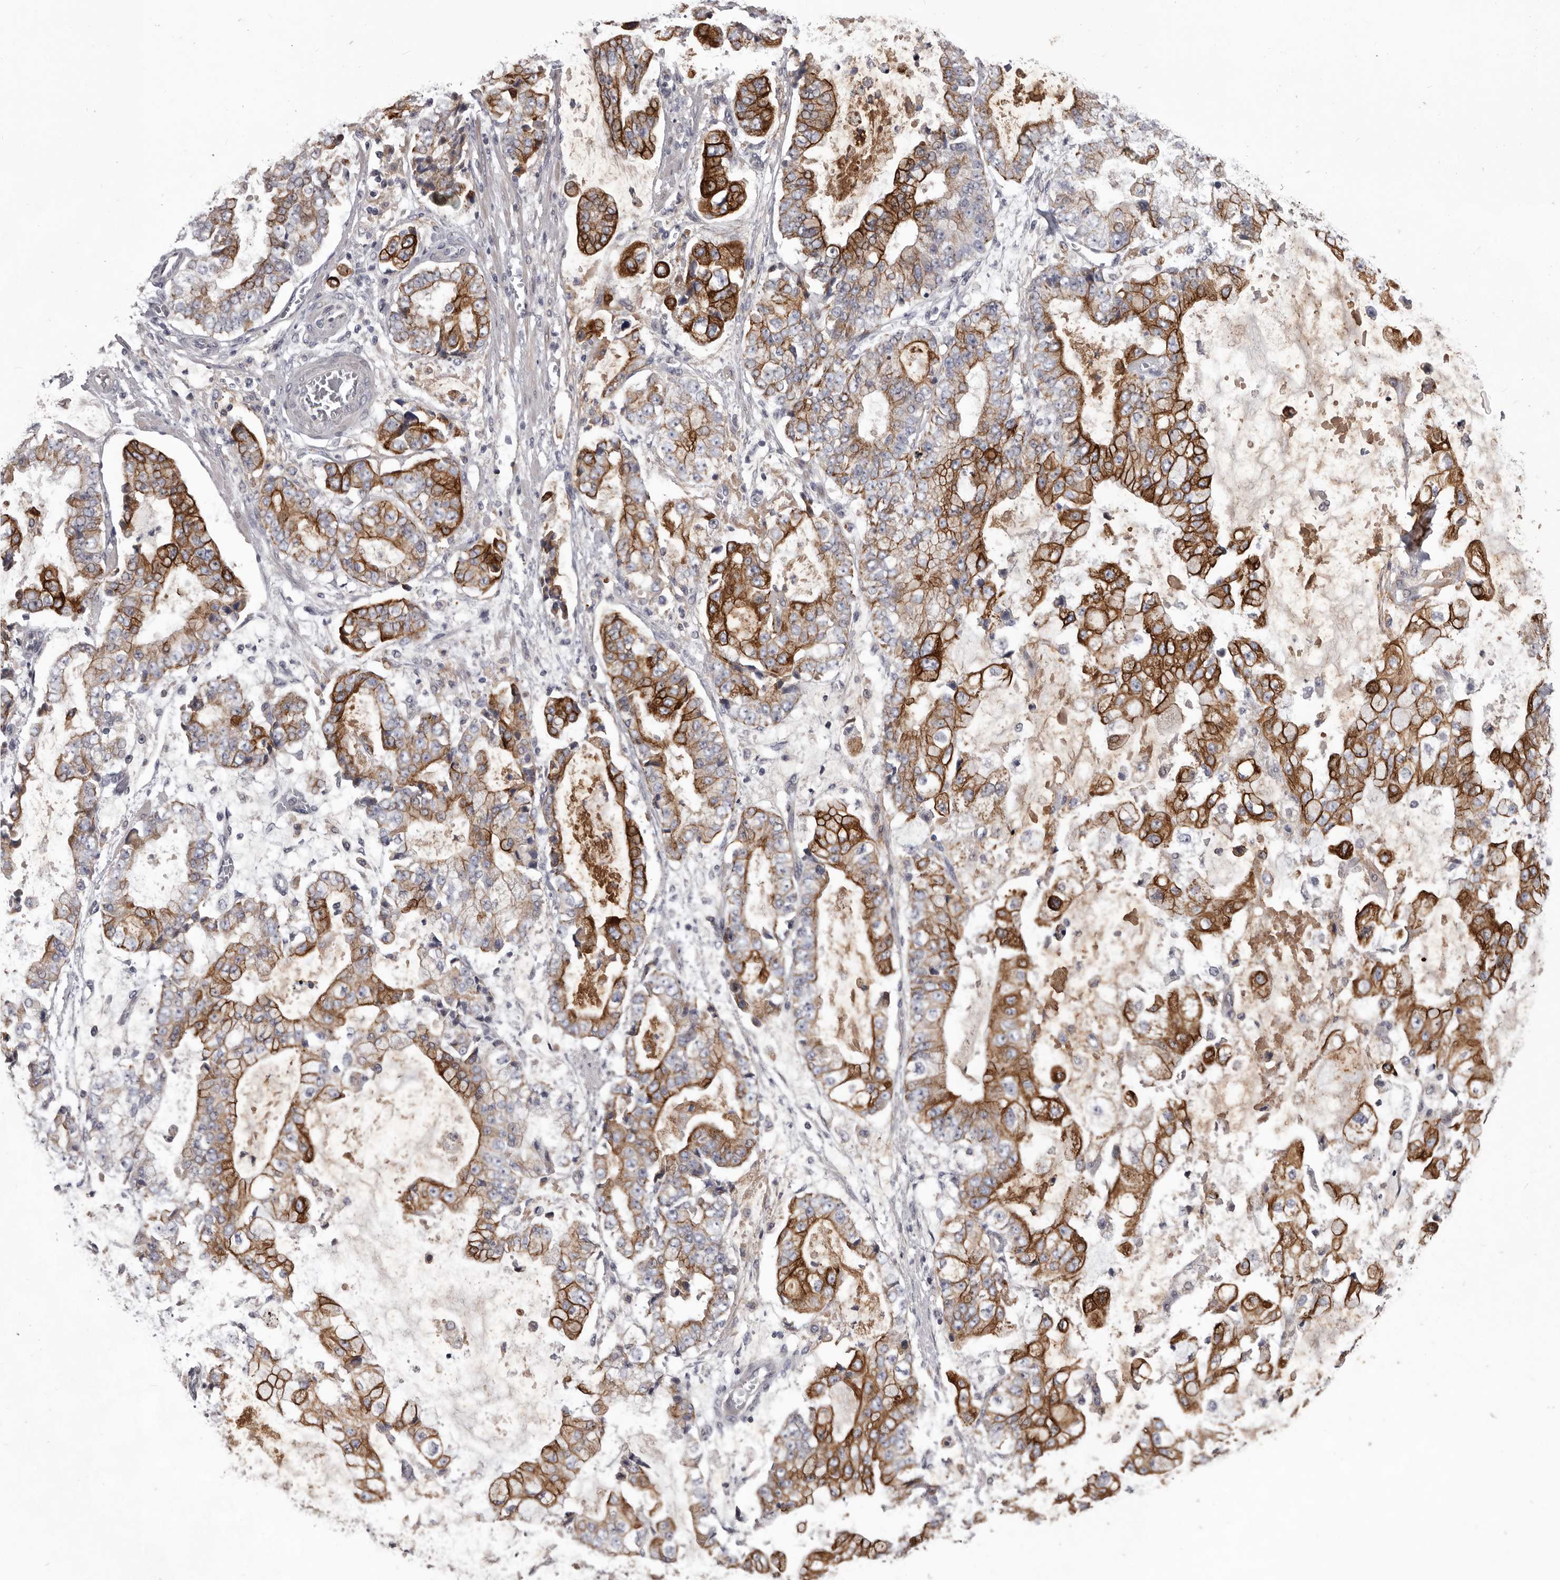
{"staining": {"intensity": "strong", "quantity": ">75%", "location": "cytoplasmic/membranous"}, "tissue": "stomach cancer", "cell_type": "Tumor cells", "image_type": "cancer", "snomed": [{"axis": "morphology", "description": "Adenocarcinoma, NOS"}, {"axis": "topography", "description": "Stomach"}], "caption": "IHC photomicrograph of neoplastic tissue: human stomach cancer stained using IHC demonstrates high levels of strong protein expression localized specifically in the cytoplasmic/membranous of tumor cells, appearing as a cytoplasmic/membranous brown color.", "gene": "LPAR6", "patient": {"sex": "male", "age": 76}}